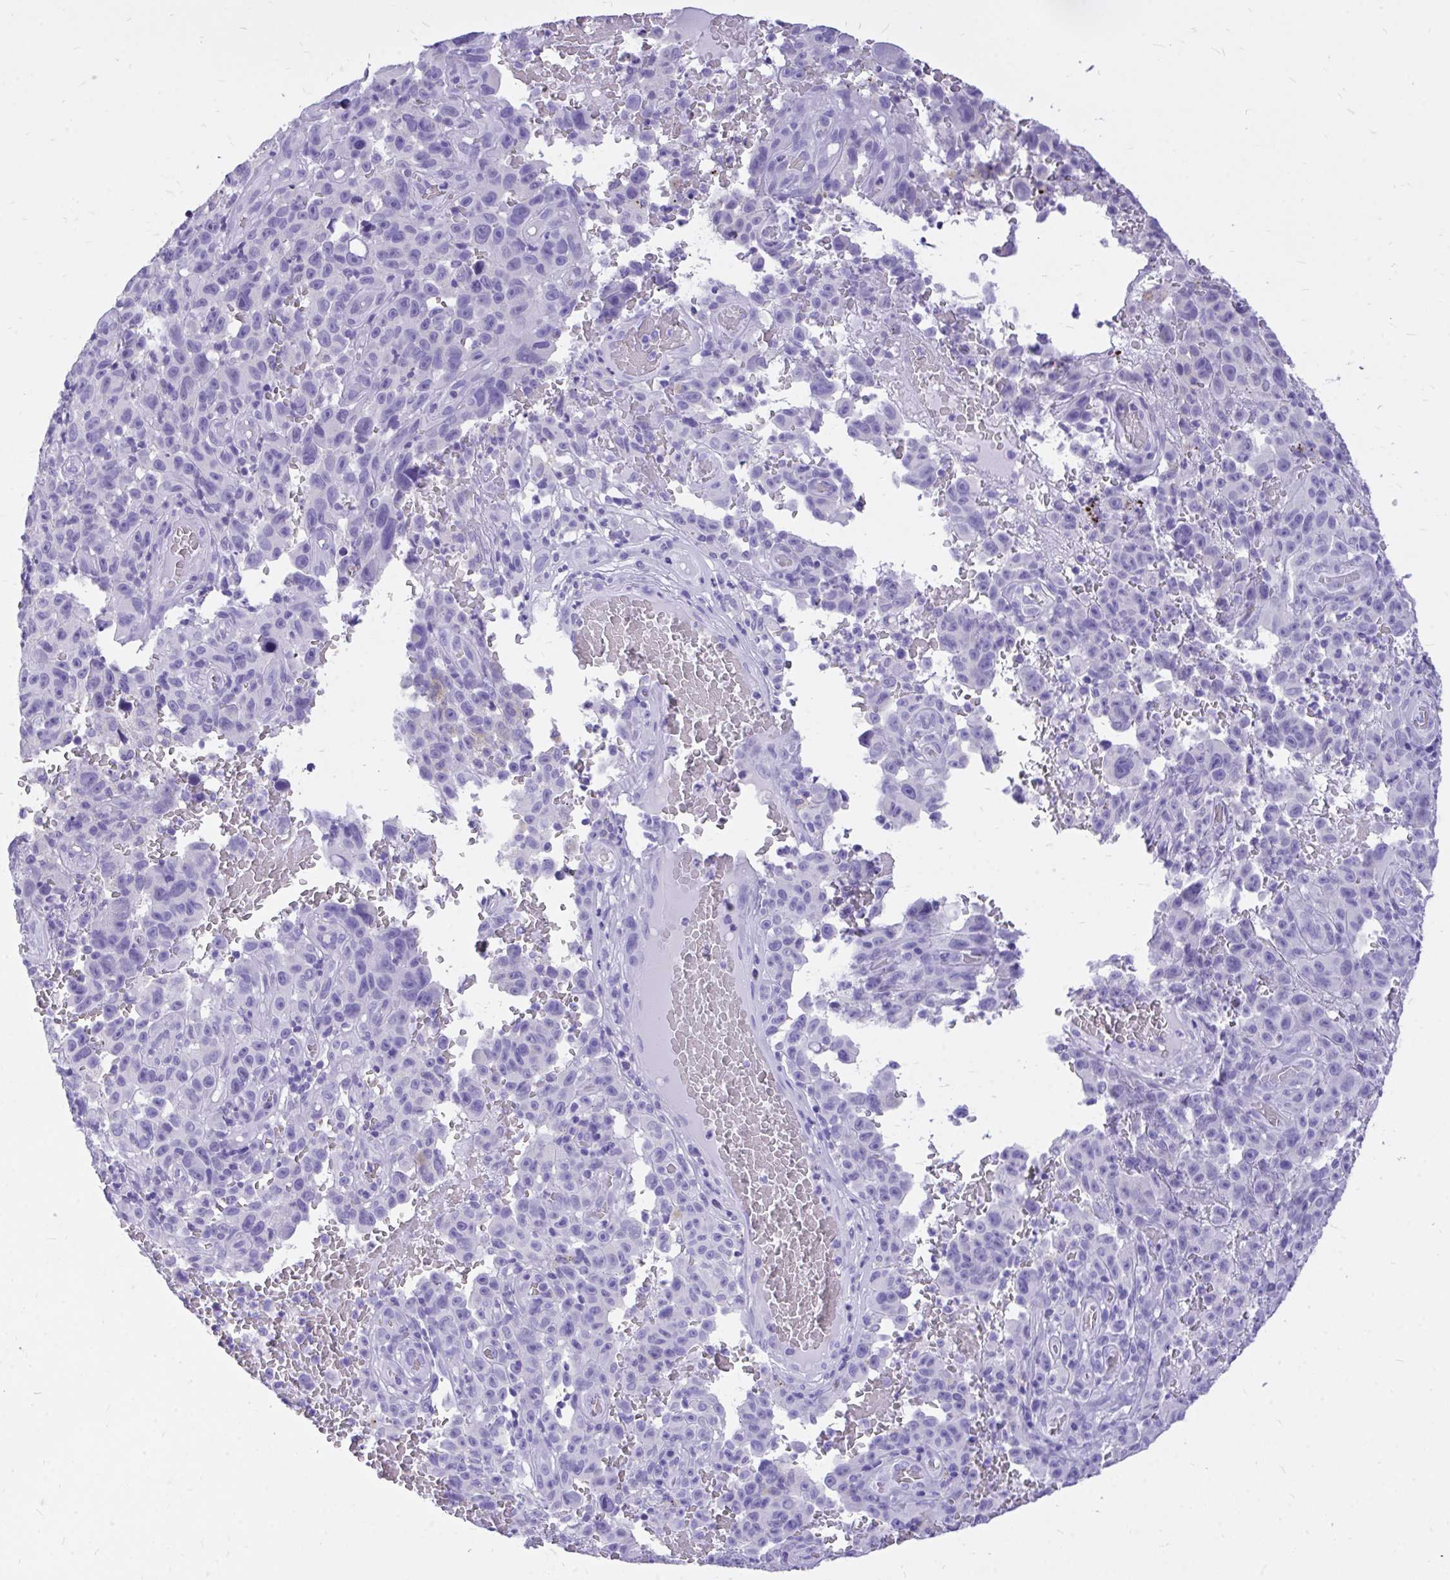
{"staining": {"intensity": "negative", "quantity": "none", "location": "none"}, "tissue": "melanoma", "cell_type": "Tumor cells", "image_type": "cancer", "snomed": [{"axis": "morphology", "description": "Malignant melanoma, NOS"}, {"axis": "topography", "description": "Skin"}], "caption": "This is an immunohistochemistry (IHC) image of human malignant melanoma. There is no expression in tumor cells.", "gene": "MON1A", "patient": {"sex": "female", "age": 82}}